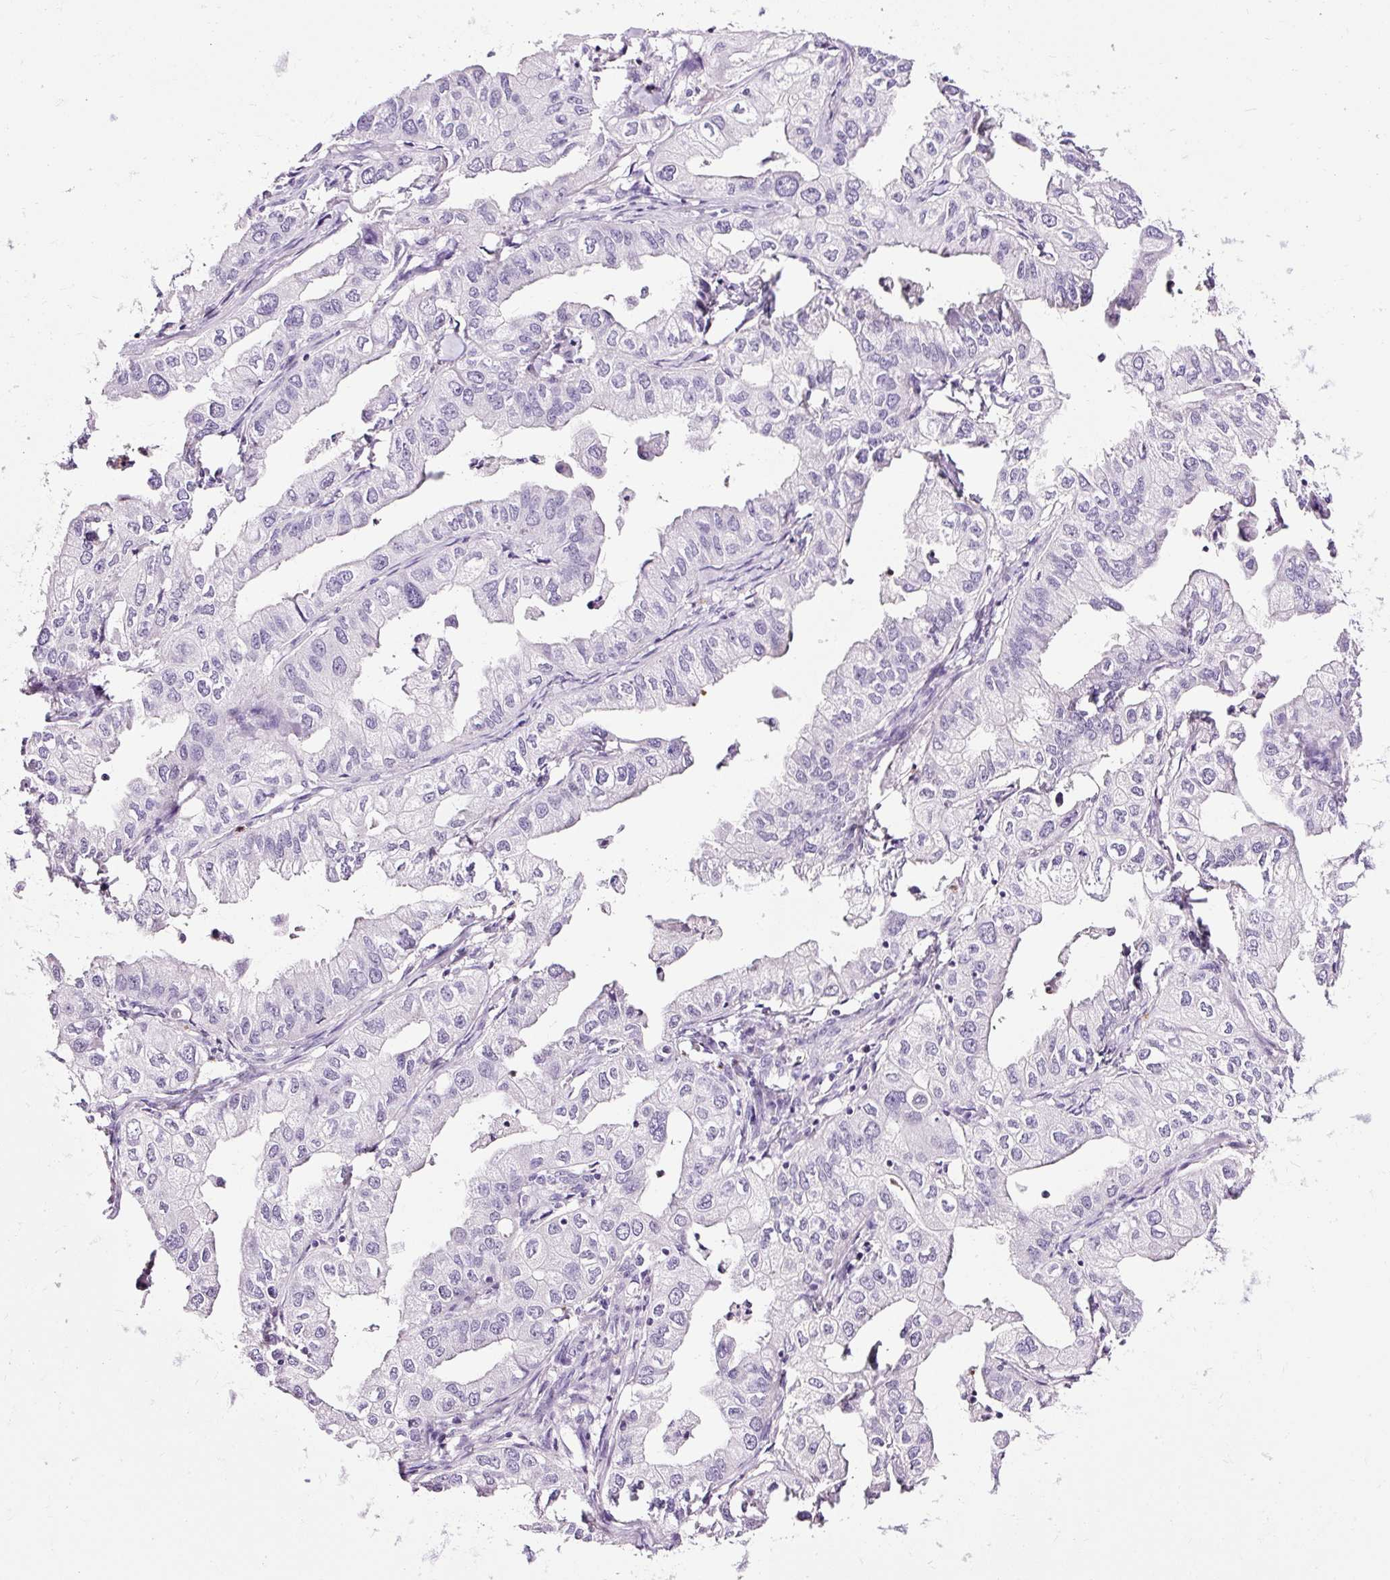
{"staining": {"intensity": "negative", "quantity": "none", "location": "none"}, "tissue": "lung cancer", "cell_type": "Tumor cells", "image_type": "cancer", "snomed": [{"axis": "morphology", "description": "Adenocarcinoma, NOS"}, {"axis": "topography", "description": "Lung"}], "caption": "Lung cancer was stained to show a protein in brown. There is no significant staining in tumor cells.", "gene": "SLC7A8", "patient": {"sex": "male", "age": 48}}